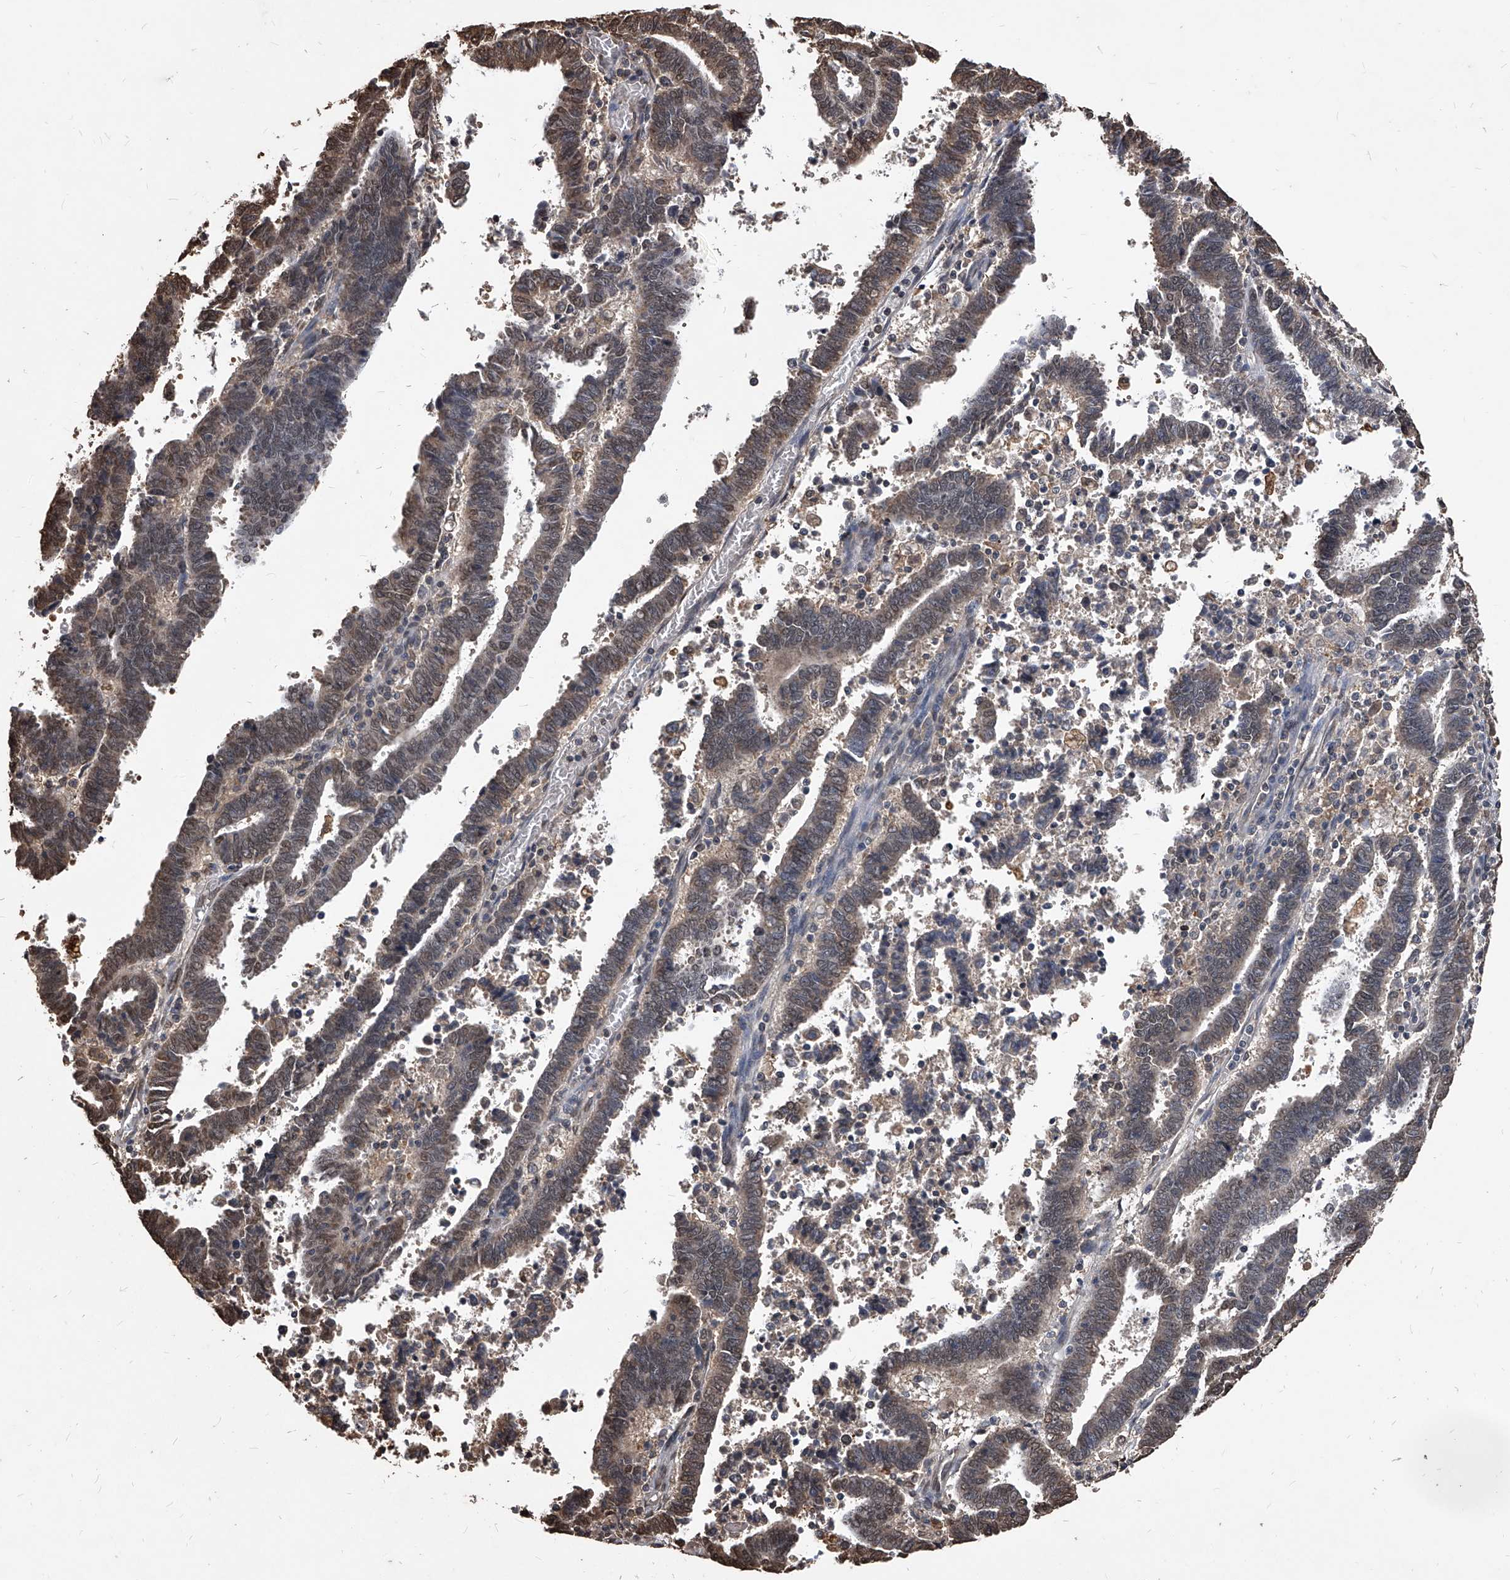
{"staining": {"intensity": "weak", "quantity": ">75%", "location": "cytoplasmic/membranous,nuclear"}, "tissue": "endometrial cancer", "cell_type": "Tumor cells", "image_type": "cancer", "snomed": [{"axis": "morphology", "description": "Adenocarcinoma, NOS"}, {"axis": "topography", "description": "Uterus"}], "caption": "Immunohistochemistry (IHC) (DAB (3,3'-diaminobenzidine)) staining of human adenocarcinoma (endometrial) shows weak cytoplasmic/membranous and nuclear protein staining in approximately >75% of tumor cells. The protein of interest is stained brown, and the nuclei are stained in blue (DAB IHC with brightfield microscopy, high magnification).", "gene": "FBXL4", "patient": {"sex": "female", "age": 83}}